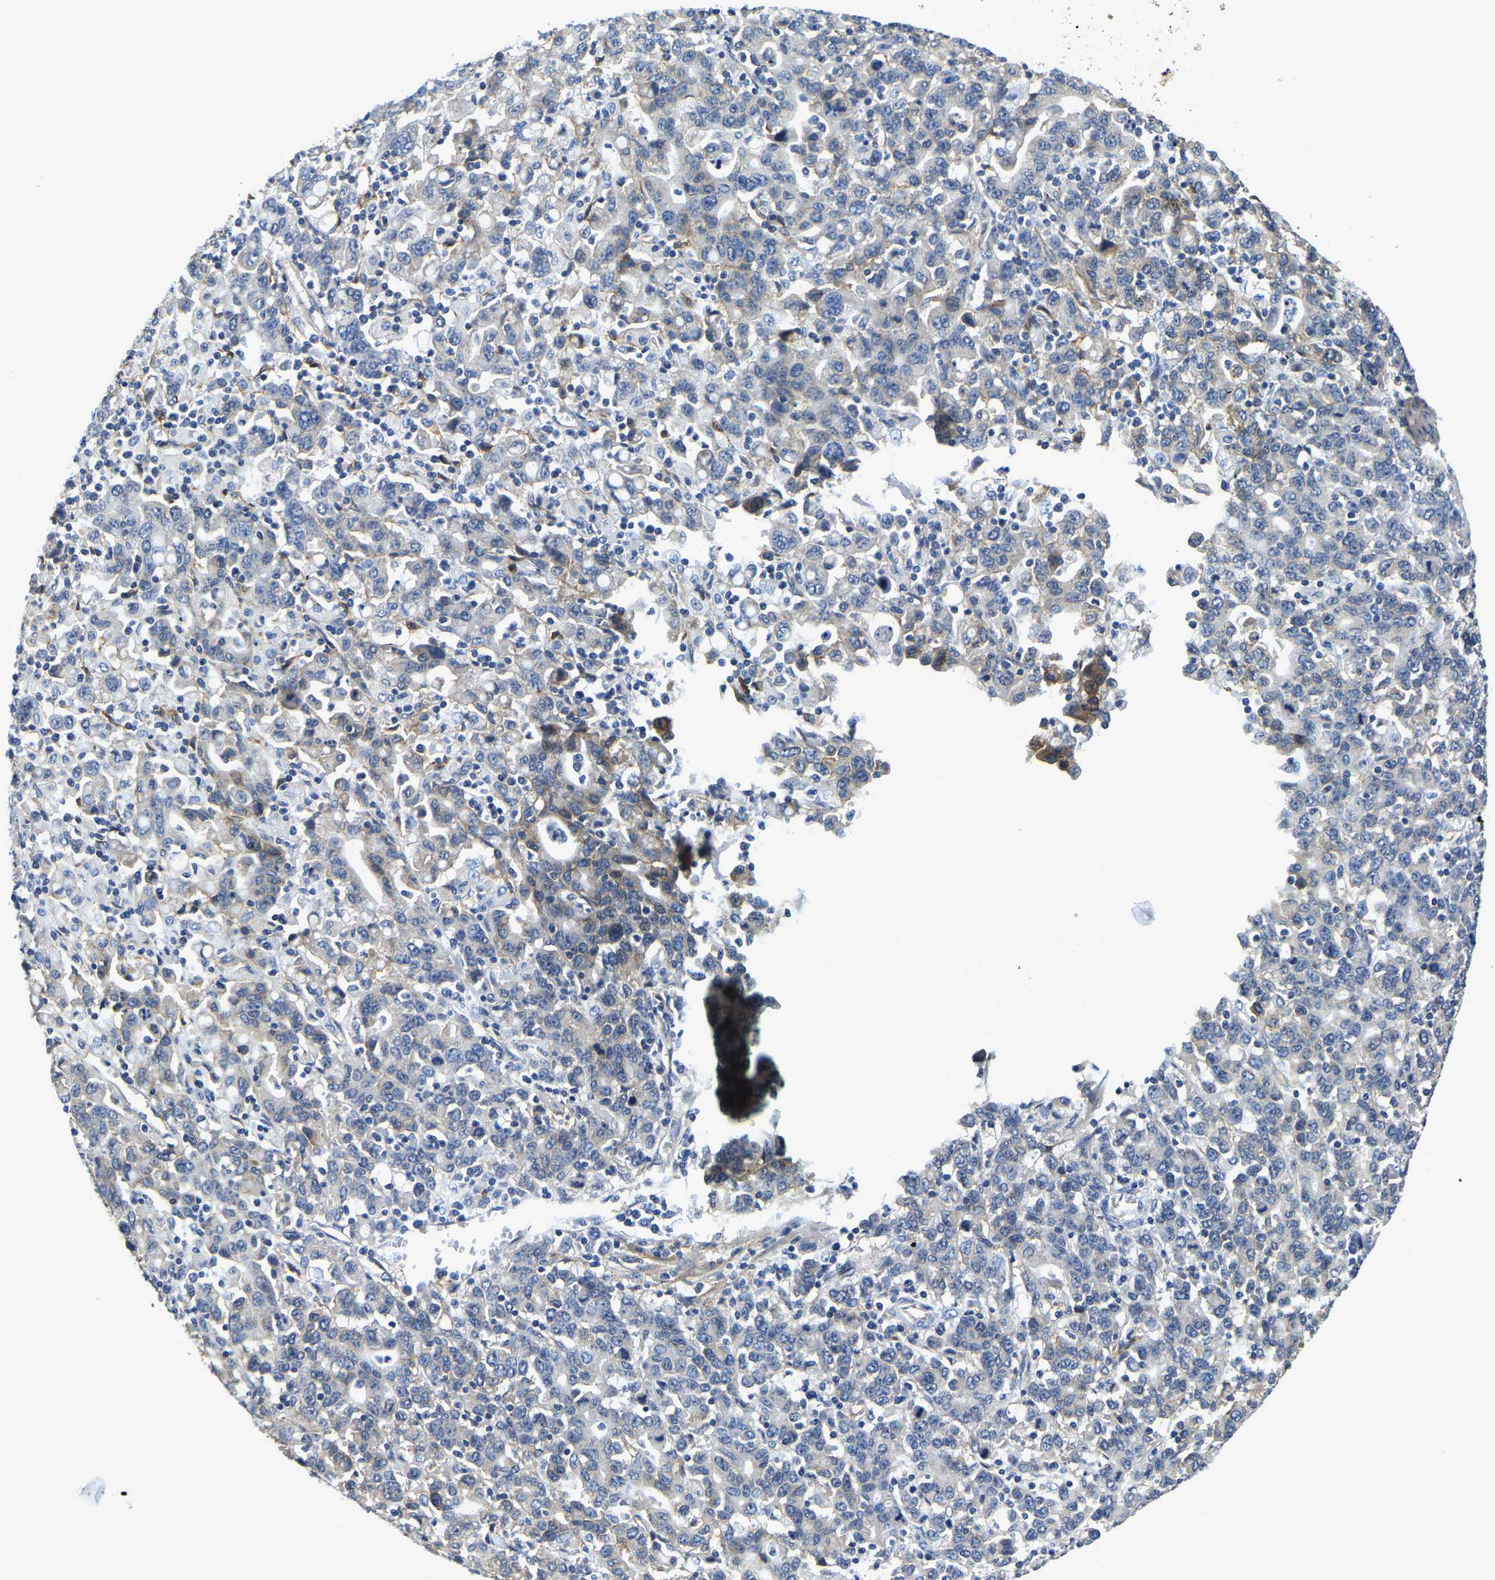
{"staining": {"intensity": "moderate", "quantity": "<25%", "location": "cytoplasmic/membranous"}, "tissue": "stomach cancer", "cell_type": "Tumor cells", "image_type": "cancer", "snomed": [{"axis": "morphology", "description": "Adenocarcinoma, NOS"}, {"axis": "topography", "description": "Stomach, upper"}], "caption": "Immunohistochemistry of stomach cancer reveals low levels of moderate cytoplasmic/membranous positivity in approximately <25% of tumor cells.", "gene": "ITGA2", "patient": {"sex": "male", "age": 69}}